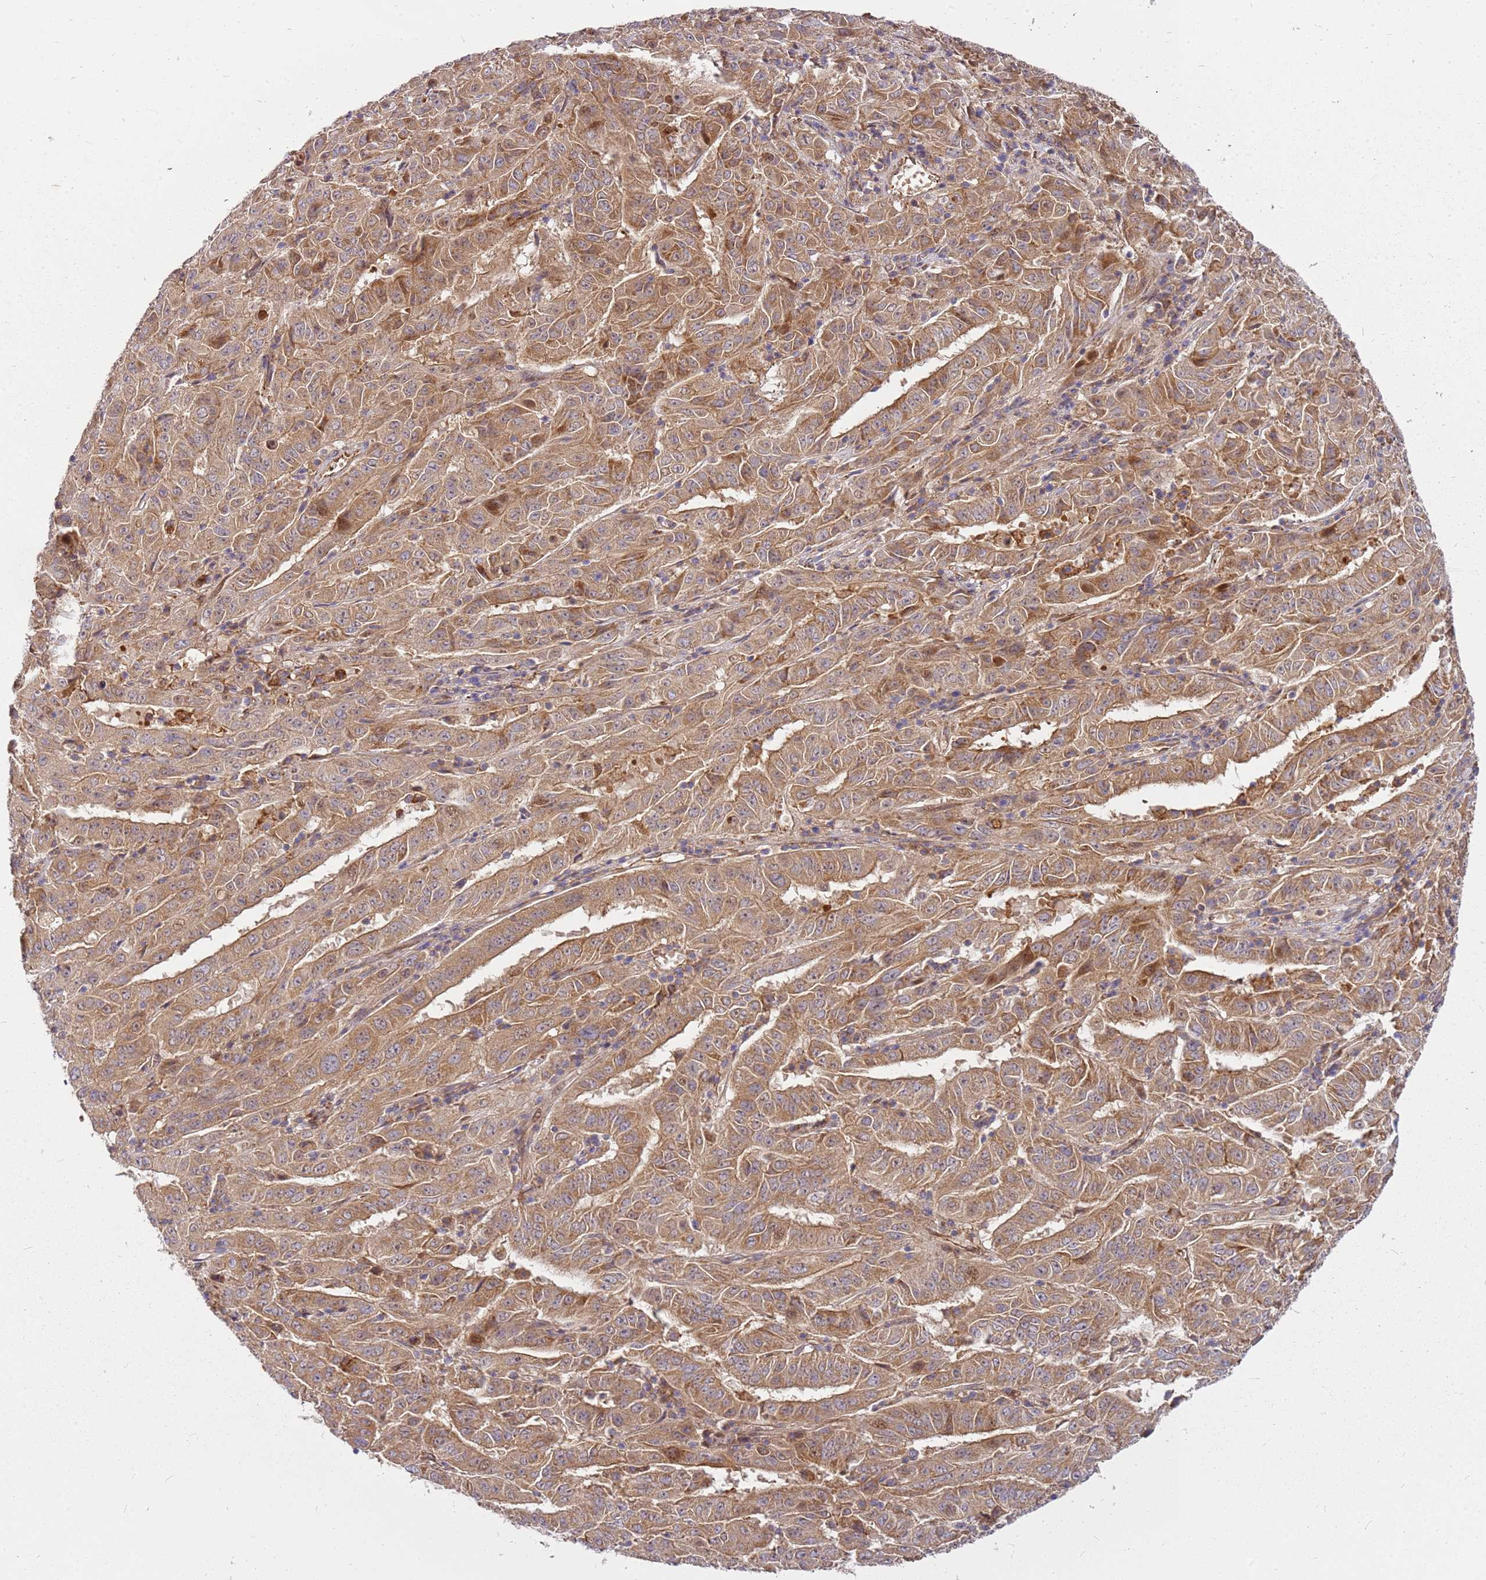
{"staining": {"intensity": "moderate", "quantity": ">75%", "location": "cytoplasmic/membranous"}, "tissue": "pancreatic cancer", "cell_type": "Tumor cells", "image_type": "cancer", "snomed": [{"axis": "morphology", "description": "Adenocarcinoma, NOS"}, {"axis": "topography", "description": "Pancreas"}], "caption": "The image demonstrates staining of pancreatic adenocarcinoma, revealing moderate cytoplasmic/membranous protein expression (brown color) within tumor cells.", "gene": "CCDC159", "patient": {"sex": "male", "age": 63}}